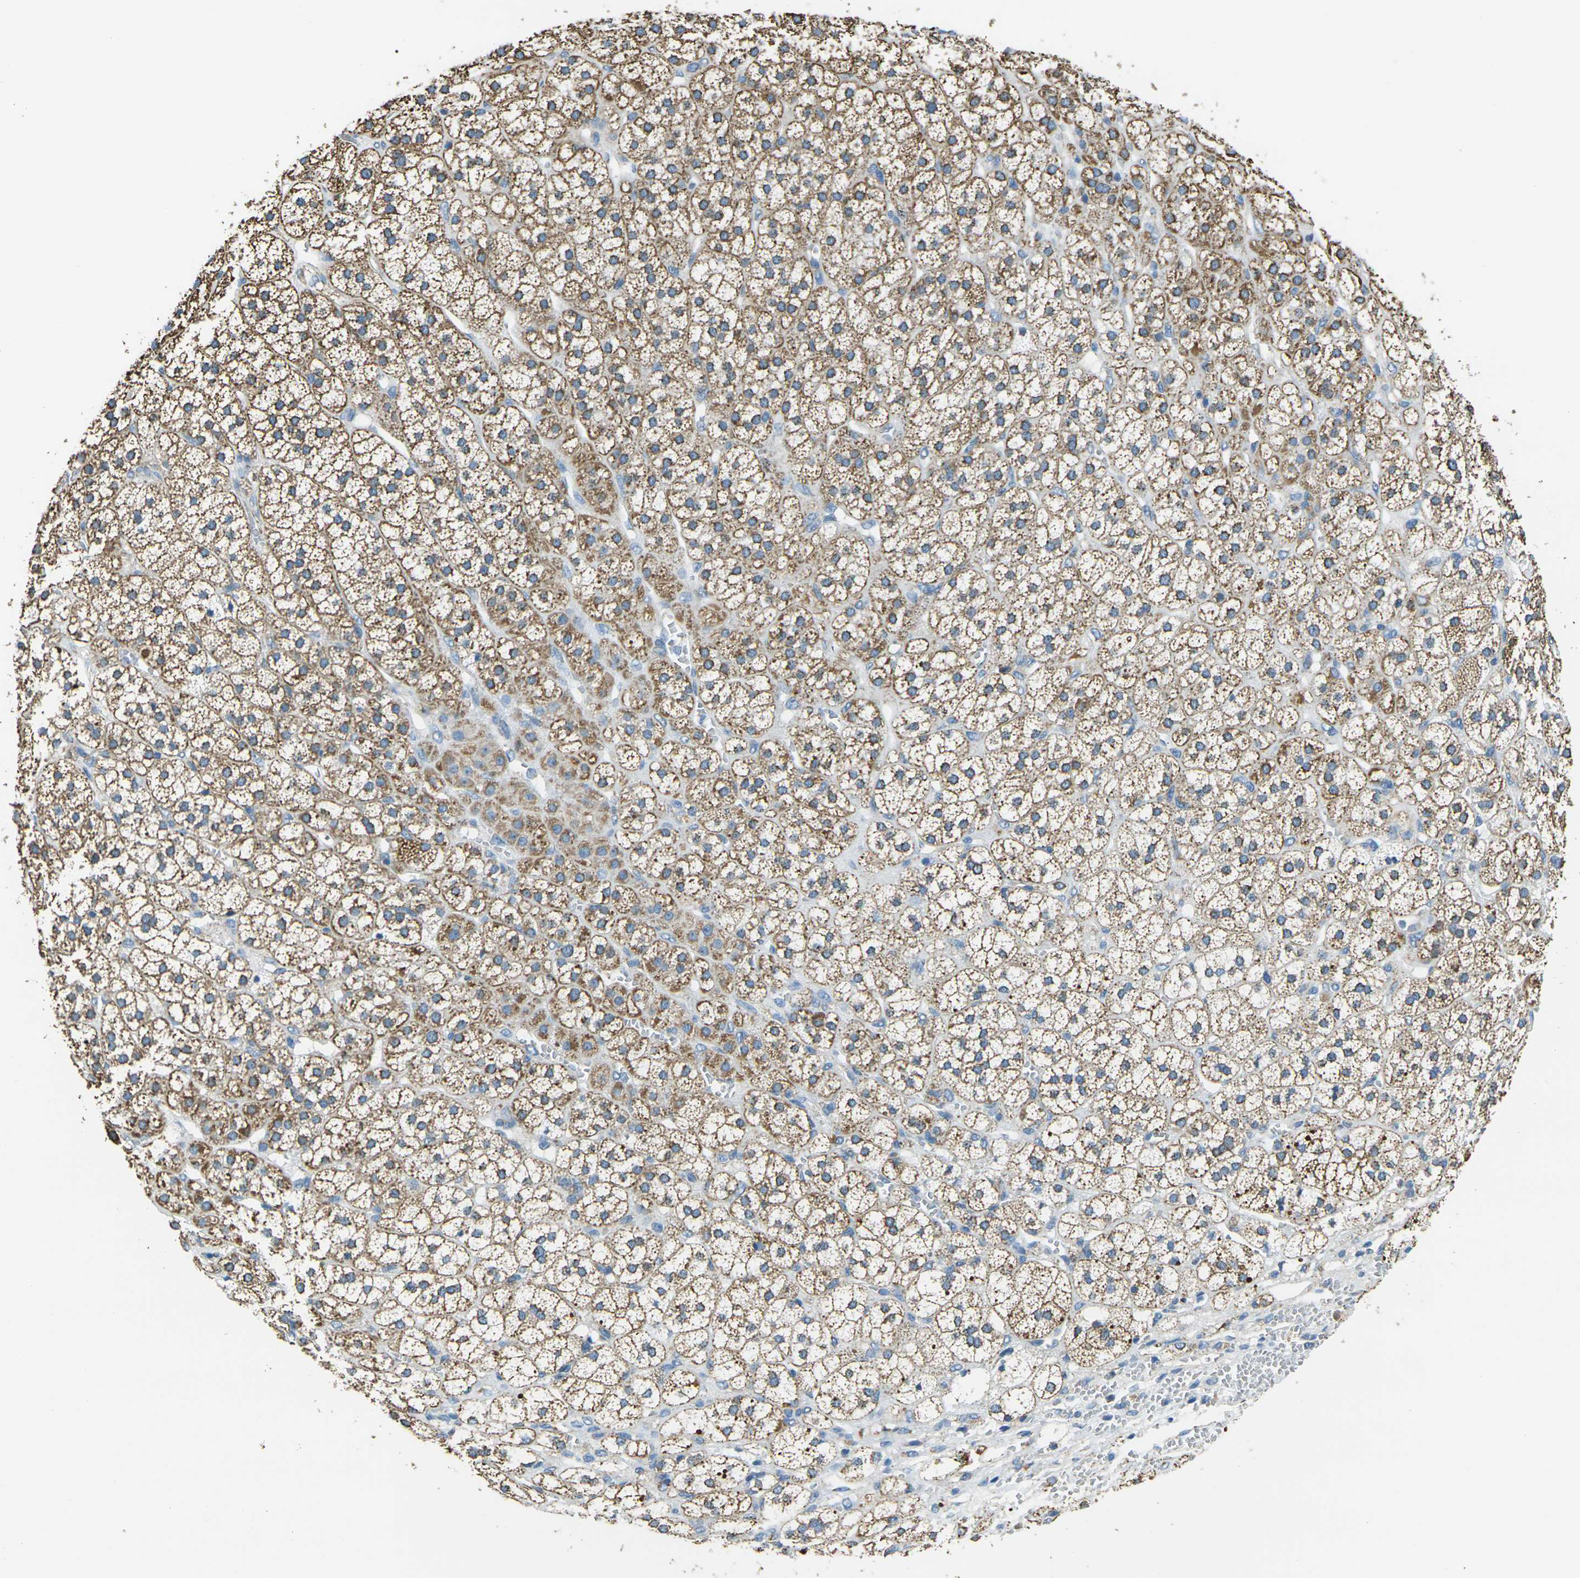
{"staining": {"intensity": "moderate", "quantity": ">75%", "location": "cytoplasmic/membranous"}, "tissue": "adrenal gland", "cell_type": "Glandular cells", "image_type": "normal", "snomed": [{"axis": "morphology", "description": "Normal tissue, NOS"}, {"axis": "topography", "description": "Adrenal gland"}], "caption": "Adrenal gland stained with a protein marker displays moderate staining in glandular cells.", "gene": "IRF3", "patient": {"sex": "male", "age": 56}}